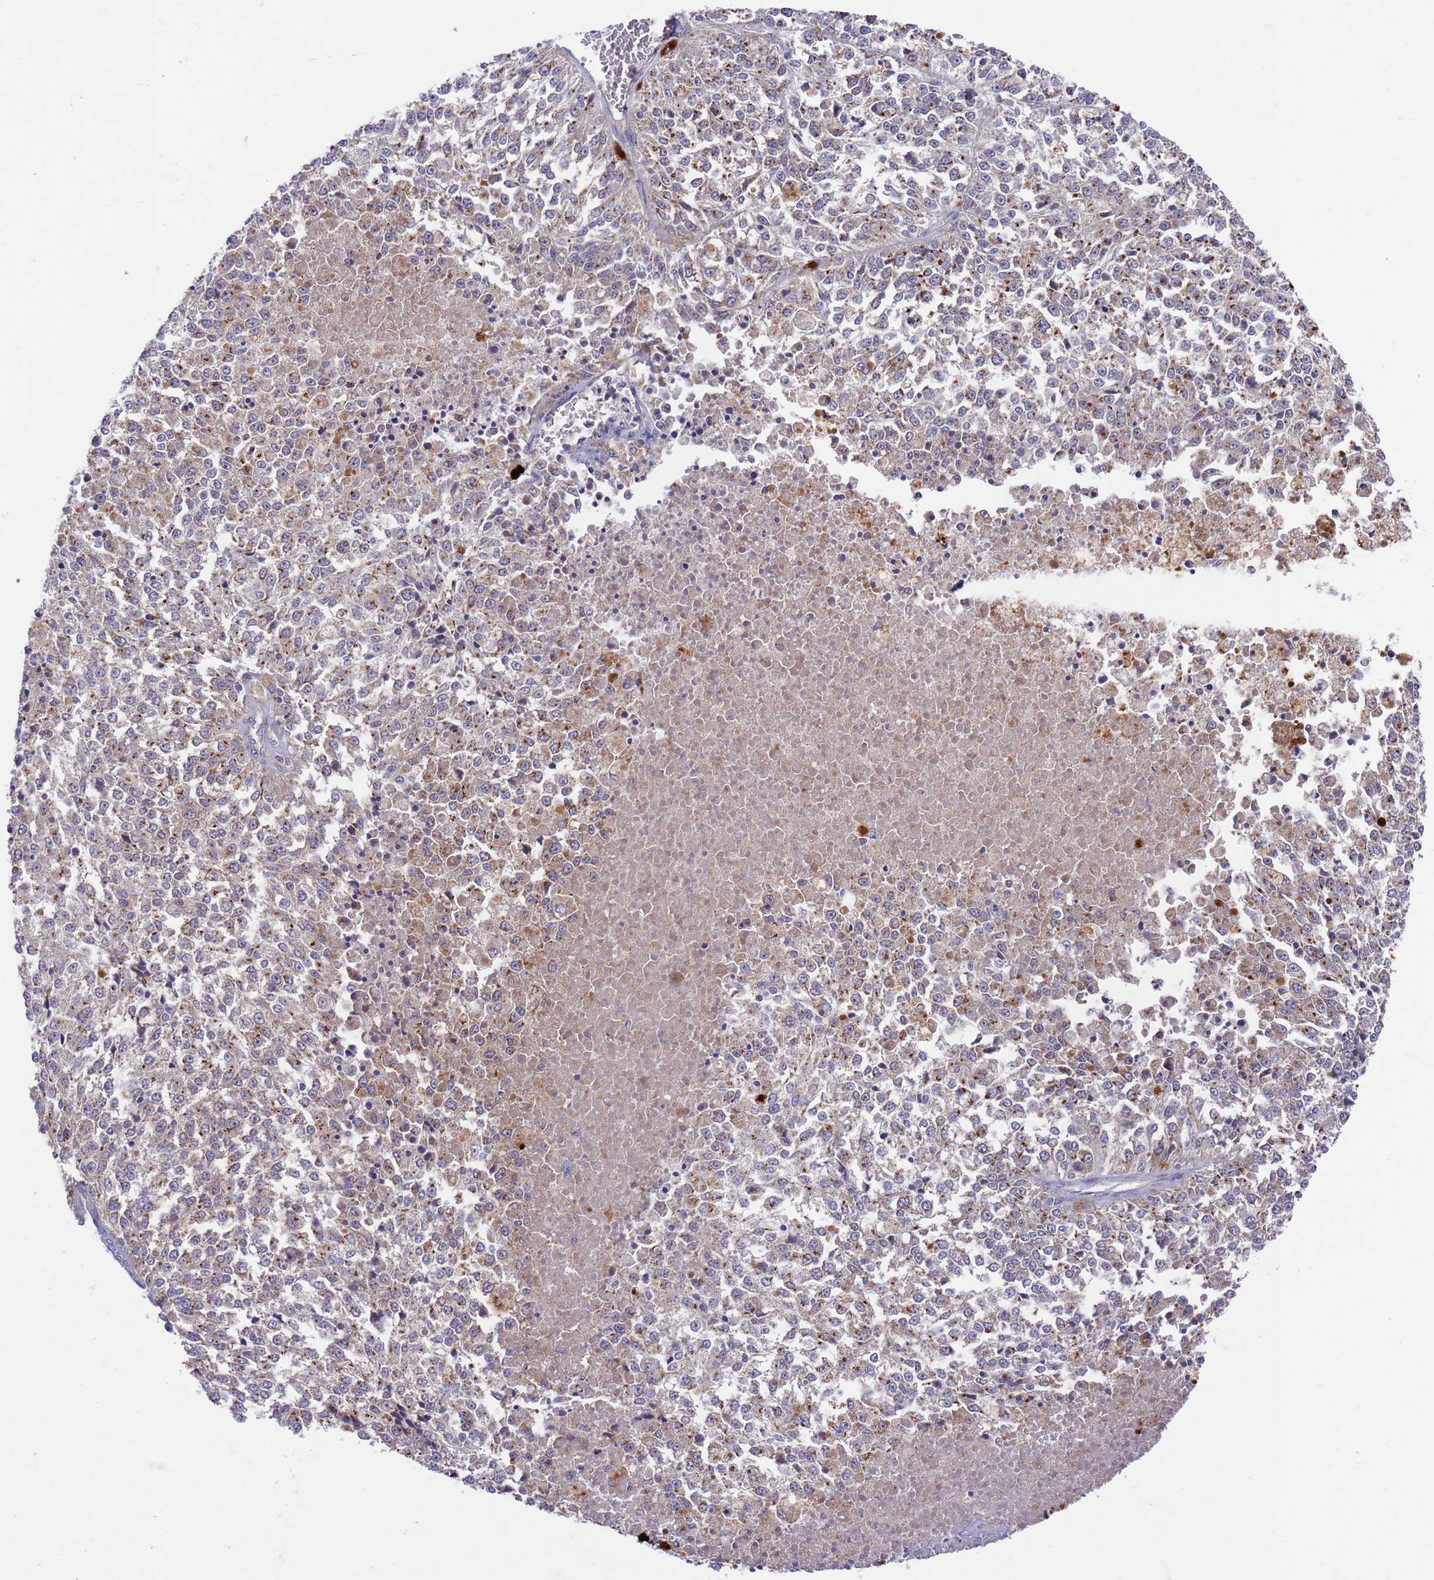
{"staining": {"intensity": "moderate", "quantity": "25%-75%", "location": "cytoplasmic/membranous"}, "tissue": "melanoma", "cell_type": "Tumor cells", "image_type": "cancer", "snomed": [{"axis": "morphology", "description": "Malignant melanoma, NOS"}, {"axis": "topography", "description": "Skin"}], "caption": "Melanoma stained with a protein marker reveals moderate staining in tumor cells.", "gene": "DCAF12L2", "patient": {"sex": "female", "age": 64}}